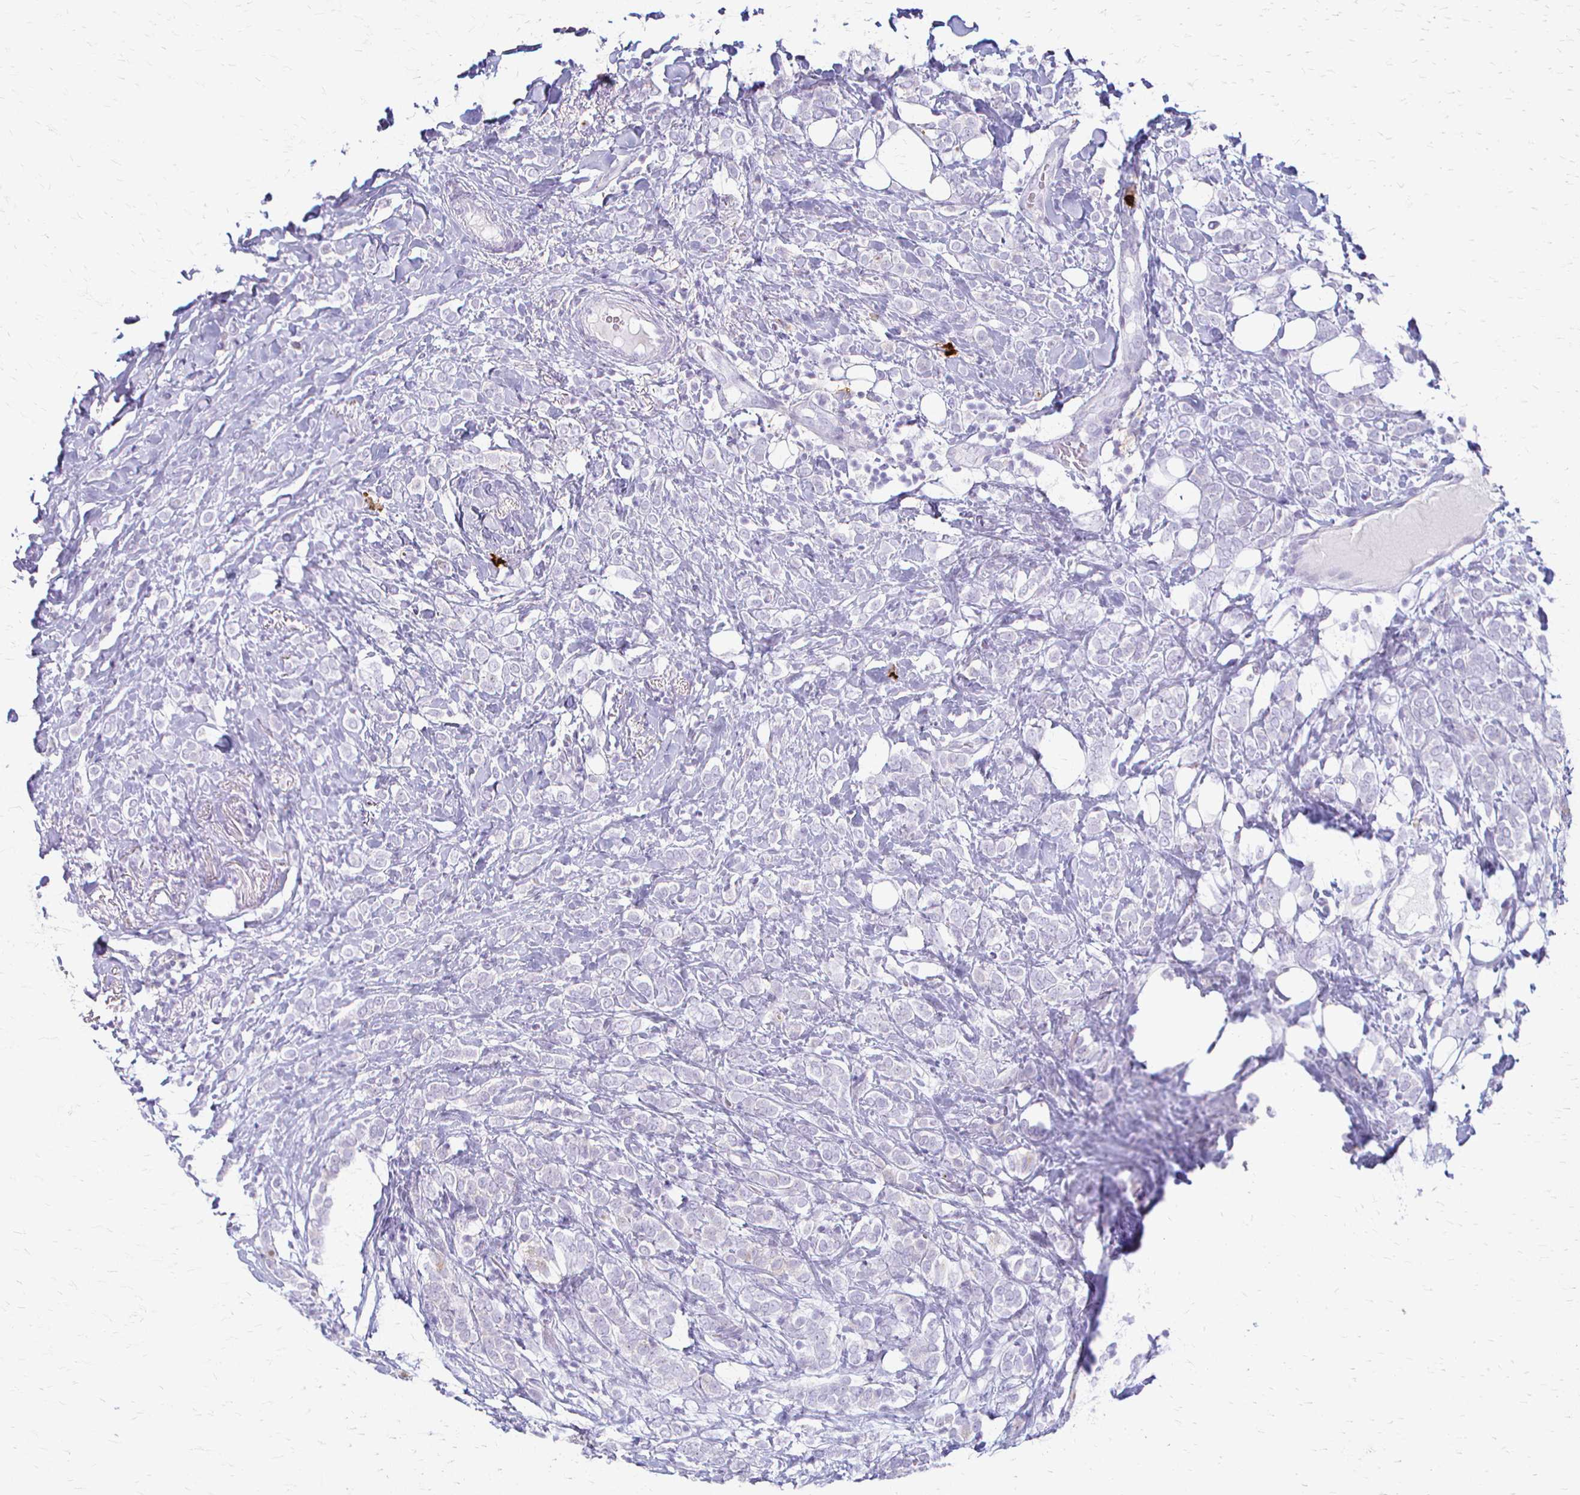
{"staining": {"intensity": "negative", "quantity": "none", "location": "none"}, "tissue": "breast cancer", "cell_type": "Tumor cells", "image_type": "cancer", "snomed": [{"axis": "morphology", "description": "Lobular carcinoma"}, {"axis": "topography", "description": "Breast"}], "caption": "Immunohistochemistry (IHC) photomicrograph of human breast lobular carcinoma stained for a protein (brown), which displays no staining in tumor cells. The staining is performed using DAB (3,3'-diaminobenzidine) brown chromogen with nuclei counter-stained in using hematoxylin.", "gene": "ACP5", "patient": {"sex": "female", "age": 49}}